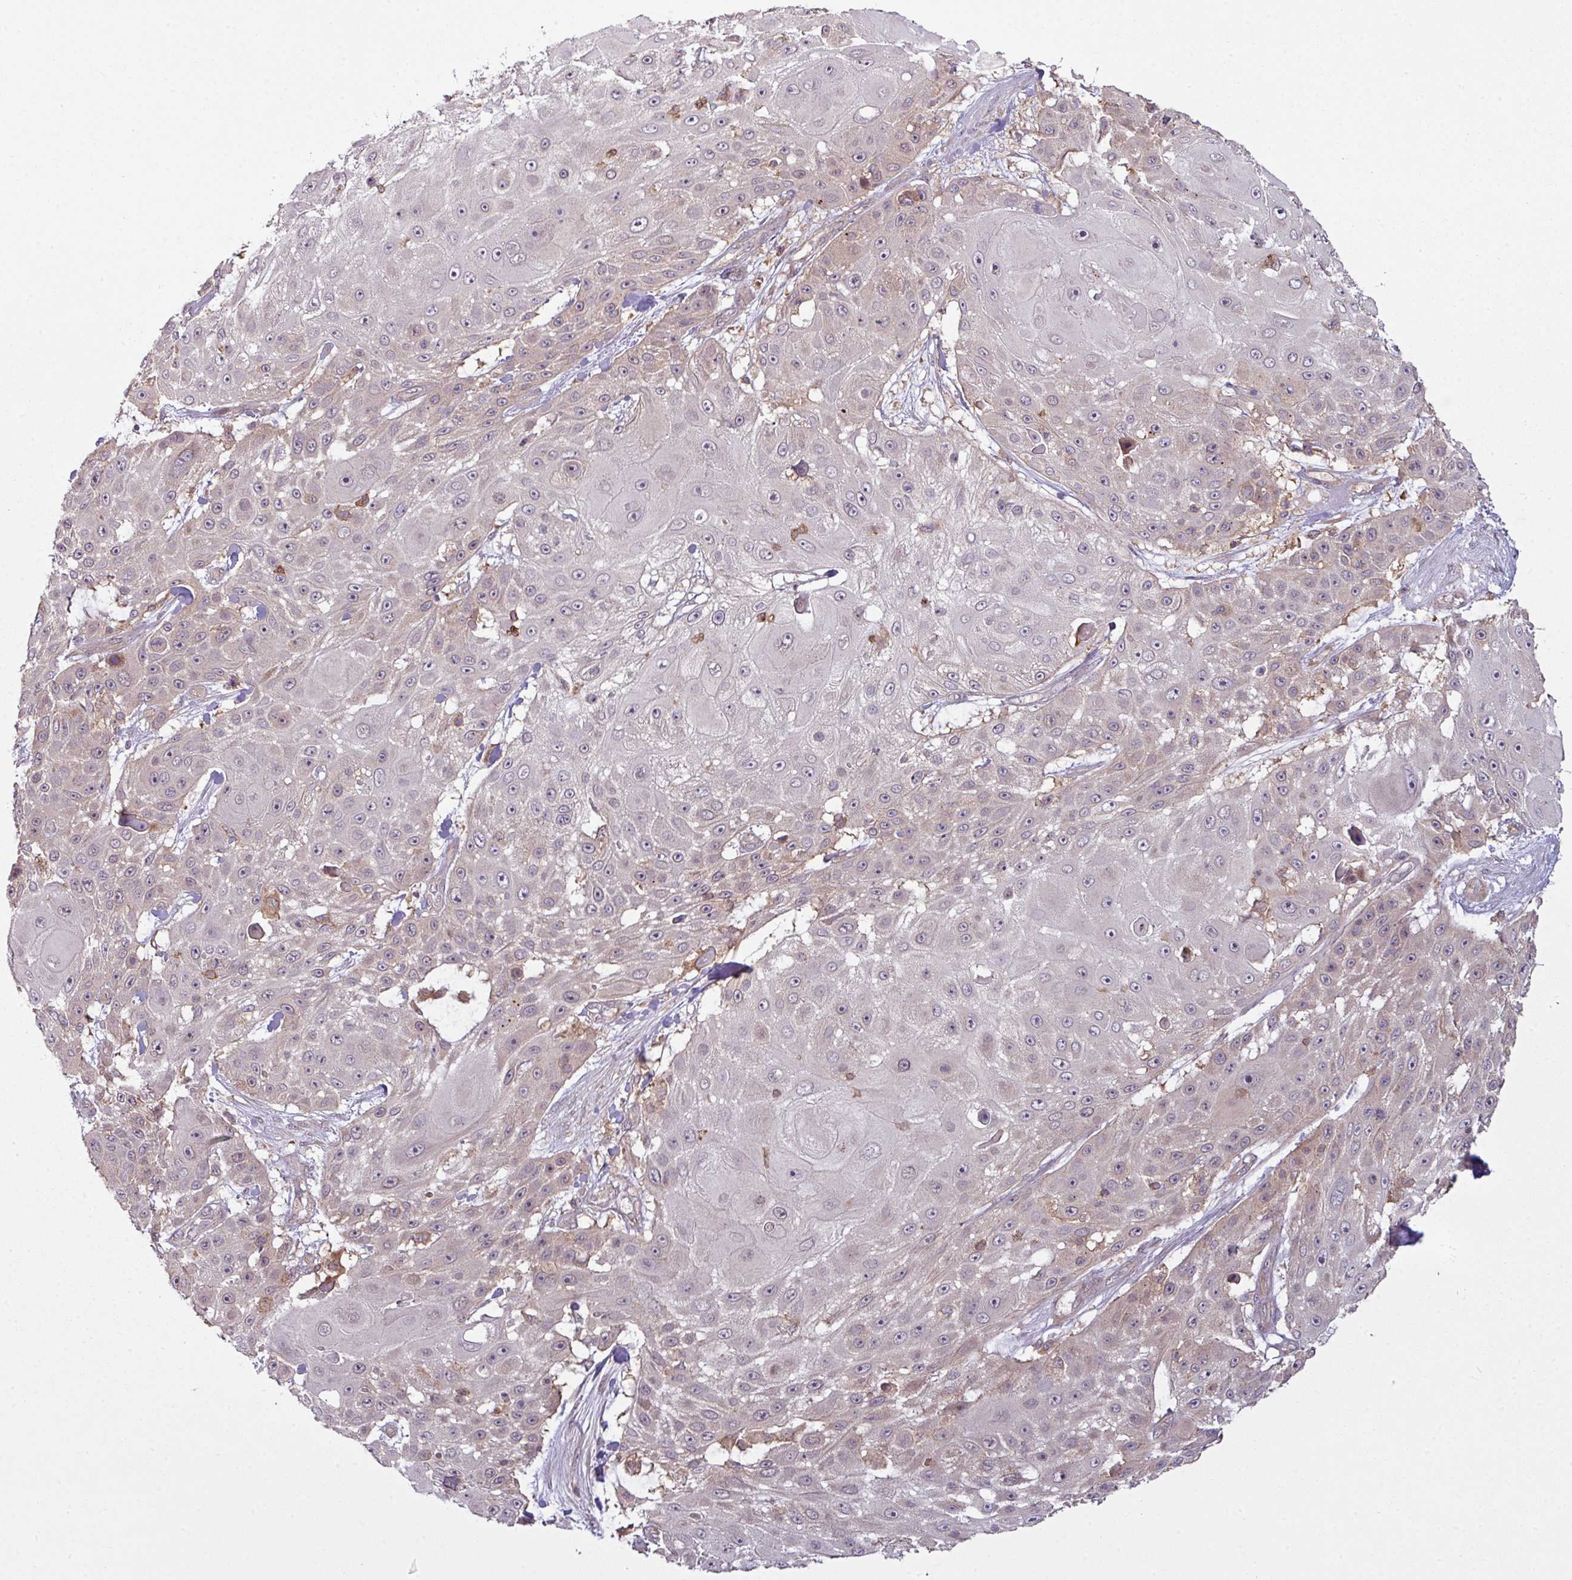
{"staining": {"intensity": "negative", "quantity": "none", "location": "none"}, "tissue": "skin cancer", "cell_type": "Tumor cells", "image_type": "cancer", "snomed": [{"axis": "morphology", "description": "Squamous cell carcinoma, NOS"}, {"axis": "topography", "description": "Skin"}], "caption": "IHC histopathology image of skin squamous cell carcinoma stained for a protein (brown), which exhibits no expression in tumor cells.", "gene": "ZC2HC1C", "patient": {"sex": "female", "age": 86}}